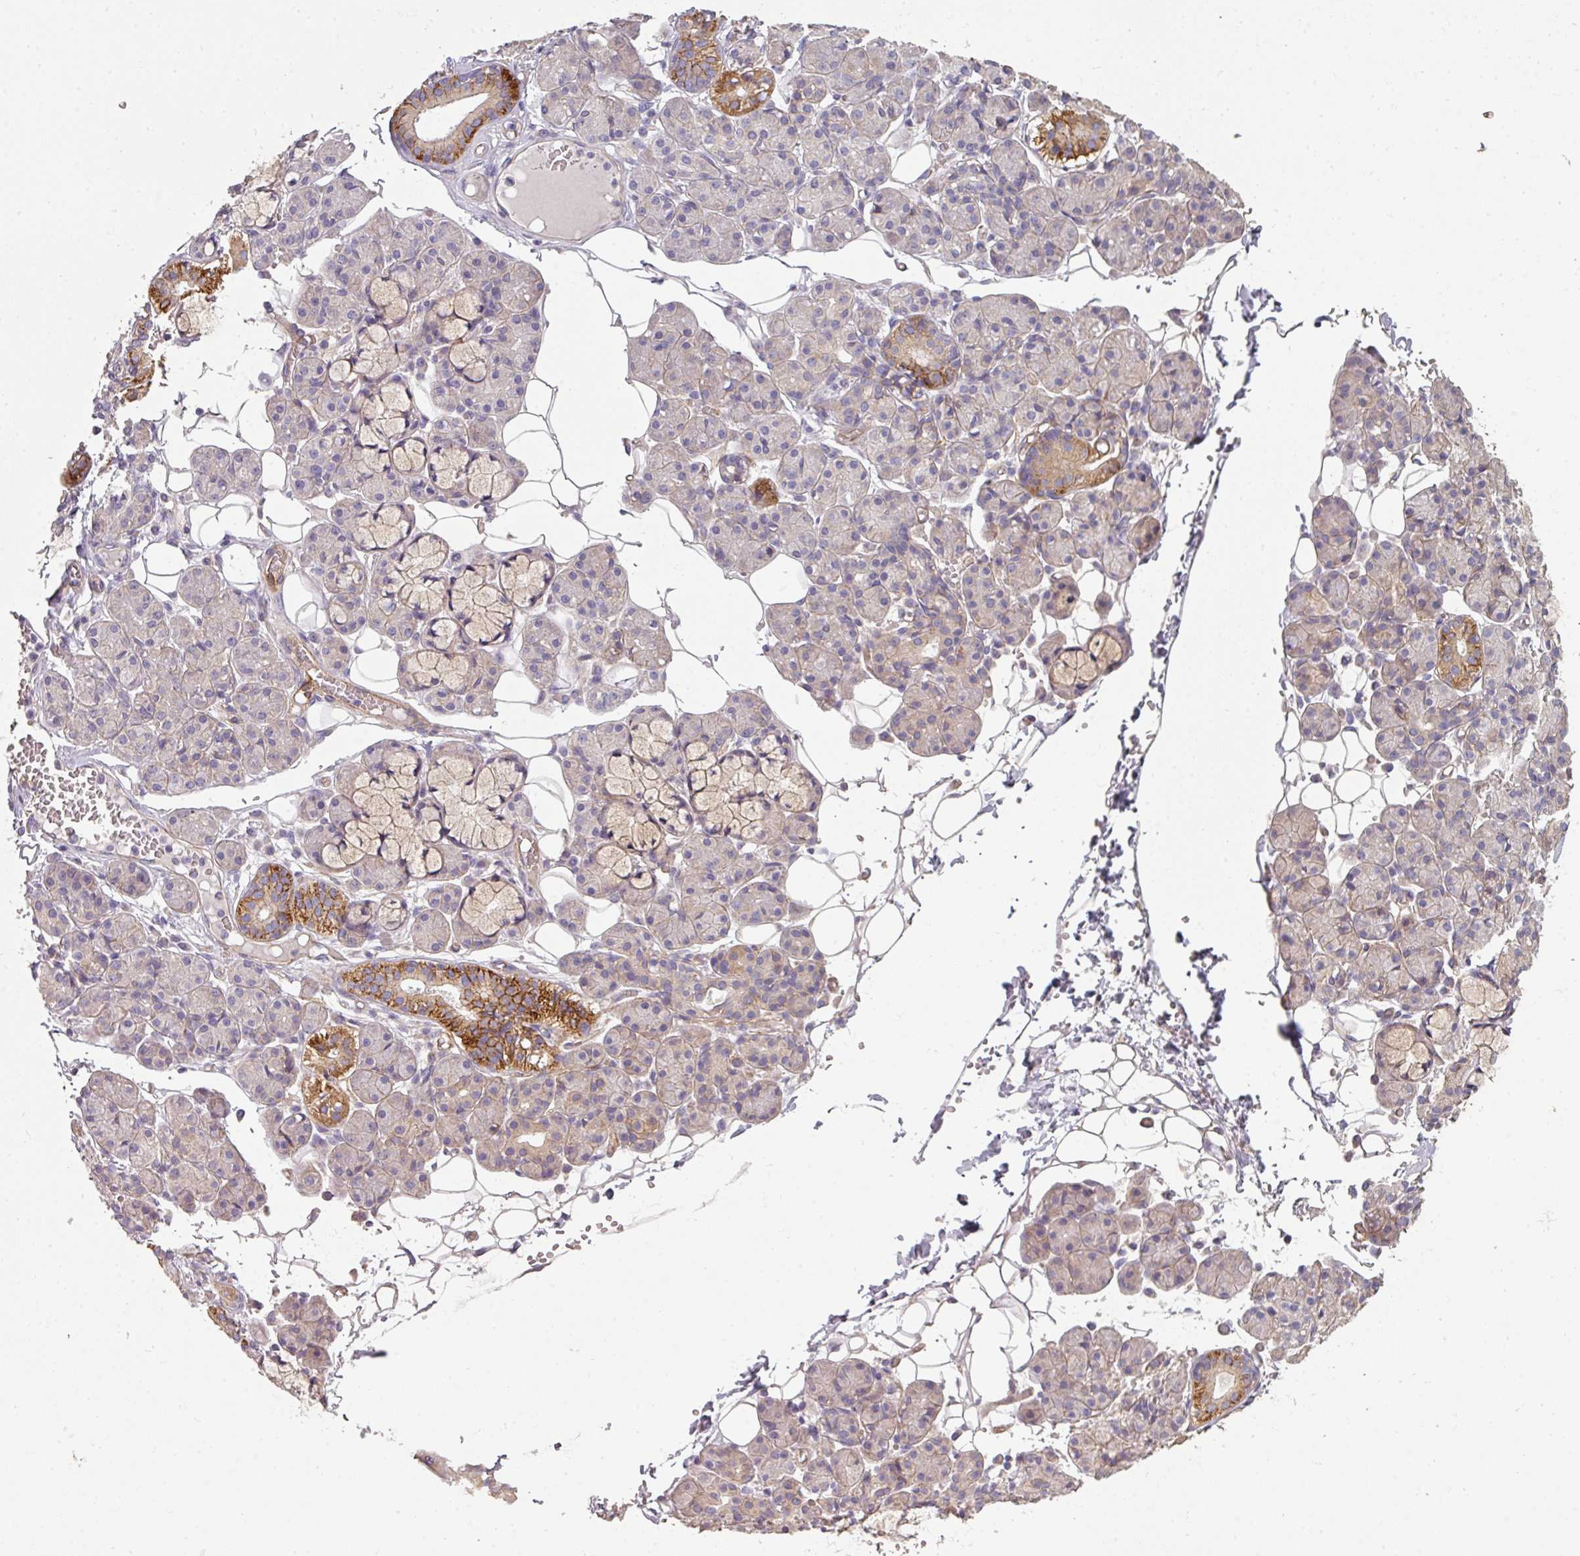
{"staining": {"intensity": "strong", "quantity": "<25%", "location": "cytoplasmic/membranous"}, "tissue": "salivary gland", "cell_type": "Glandular cells", "image_type": "normal", "snomed": [{"axis": "morphology", "description": "Normal tissue, NOS"}, {"axis": "topography", "description": "Salivary gland"}], "caption": "Protein expression analysis of benign salivary gland shows strong cytoplasmic/membranous expression in about <25% of glandular cells.", "gene": "PCDH1", "patient": {"sex": "male", "age": 63}}